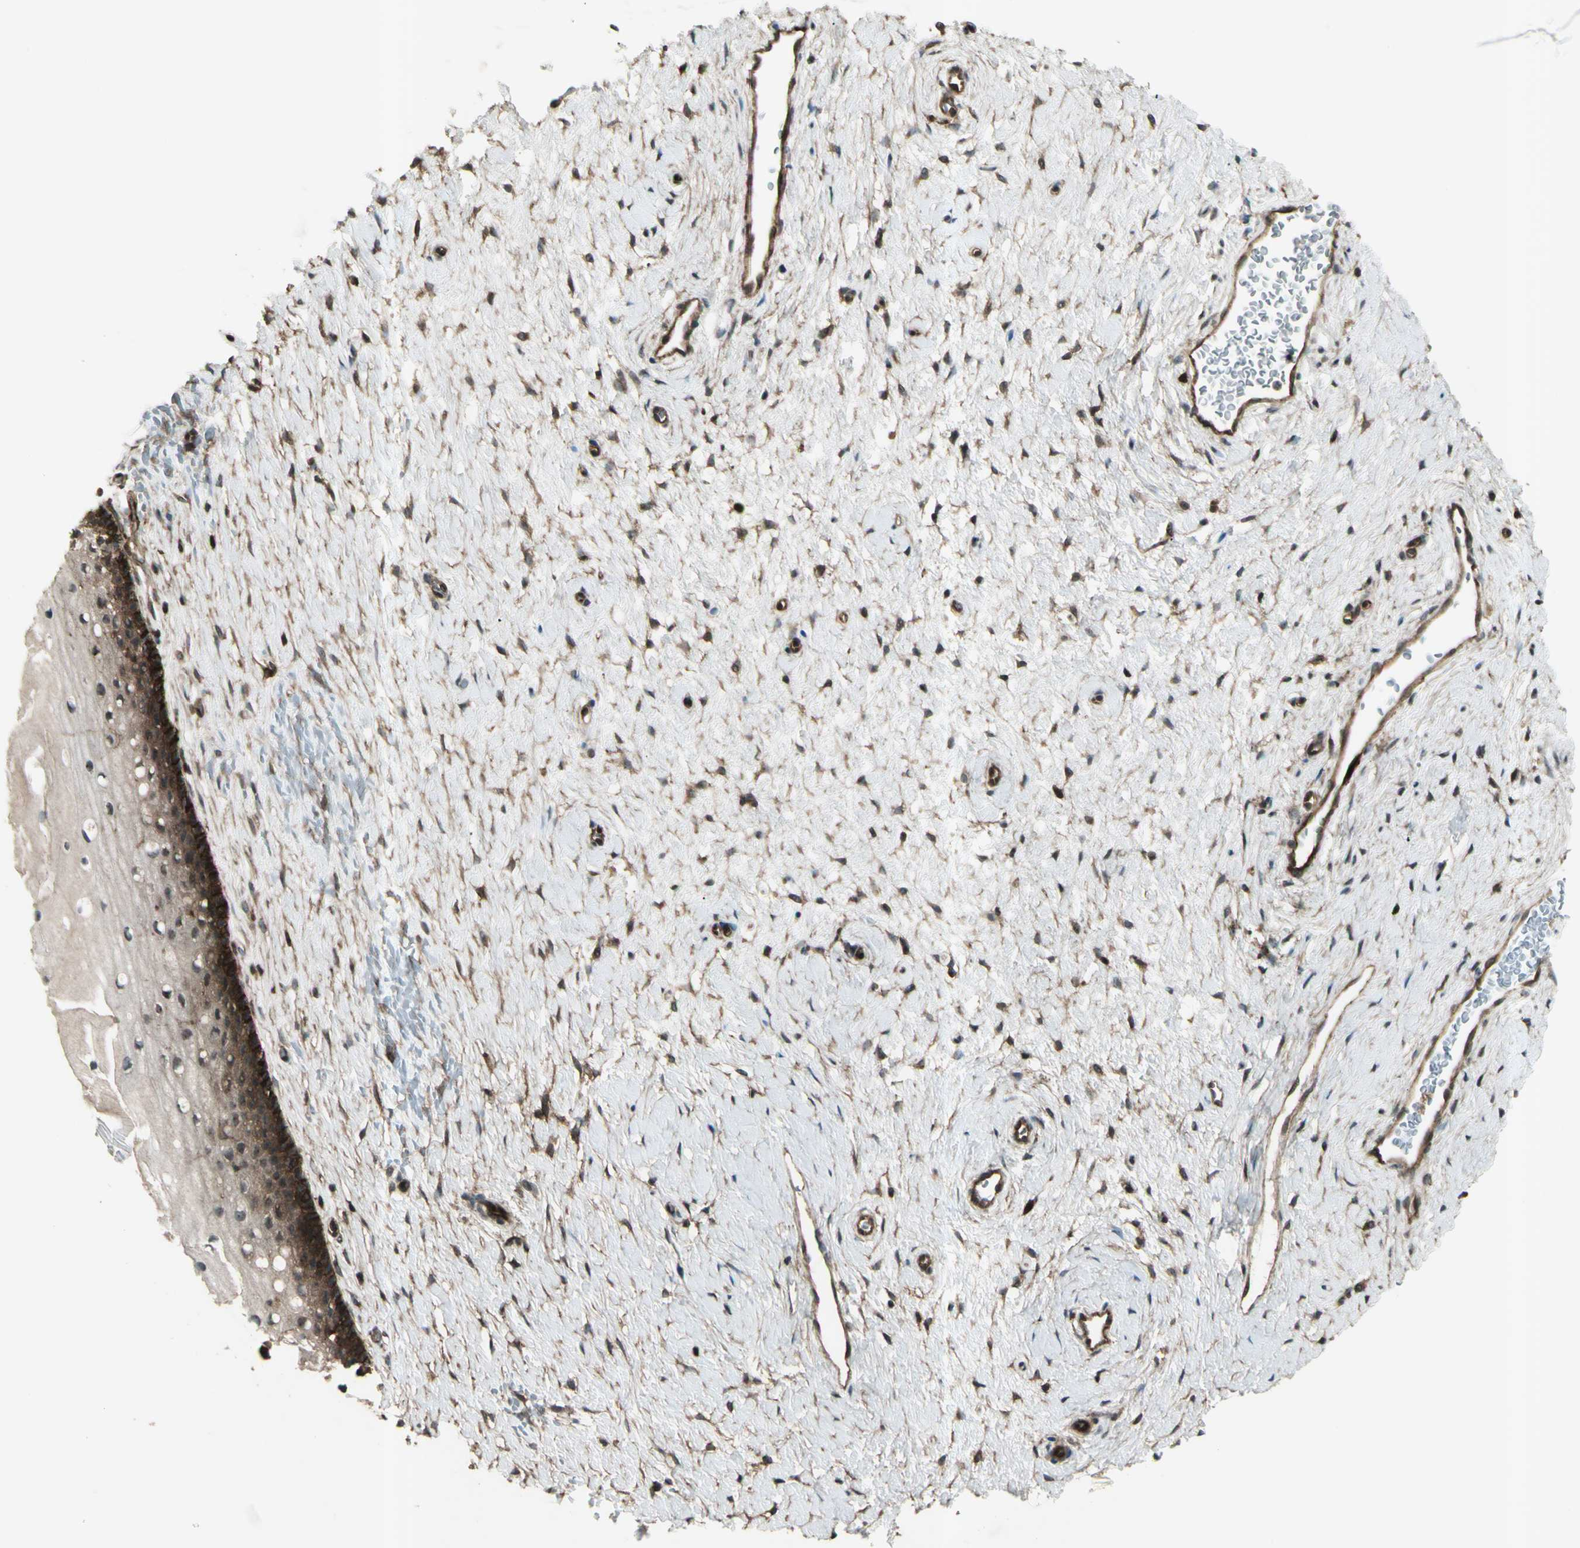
{"staining": {"intensity": "strong", "quantity": "<25%", "location": "cytoplasmic/membranous"}, "tissue": "cervix", "cell_type": "Squamous epithelial cells", "image_type": "normal", "snomed": [{"axis": "morphology", "description": "Normal tissue, NOS"}, {"axis": "topography", "description": "Cervix"}], "caption": "Immunohistochemistry (IHC) image of normal cervix: cervix stained using immunohistochemistry (IHC) shows medium levels of strong protein expression localized specifically in the cytoplasmic/membranous of squamous epithelial cells, appearing as a cytoplasmic/membranous brown color.", "gene": "FXYD5", "patient": {"sex": "female", "age": 39}}